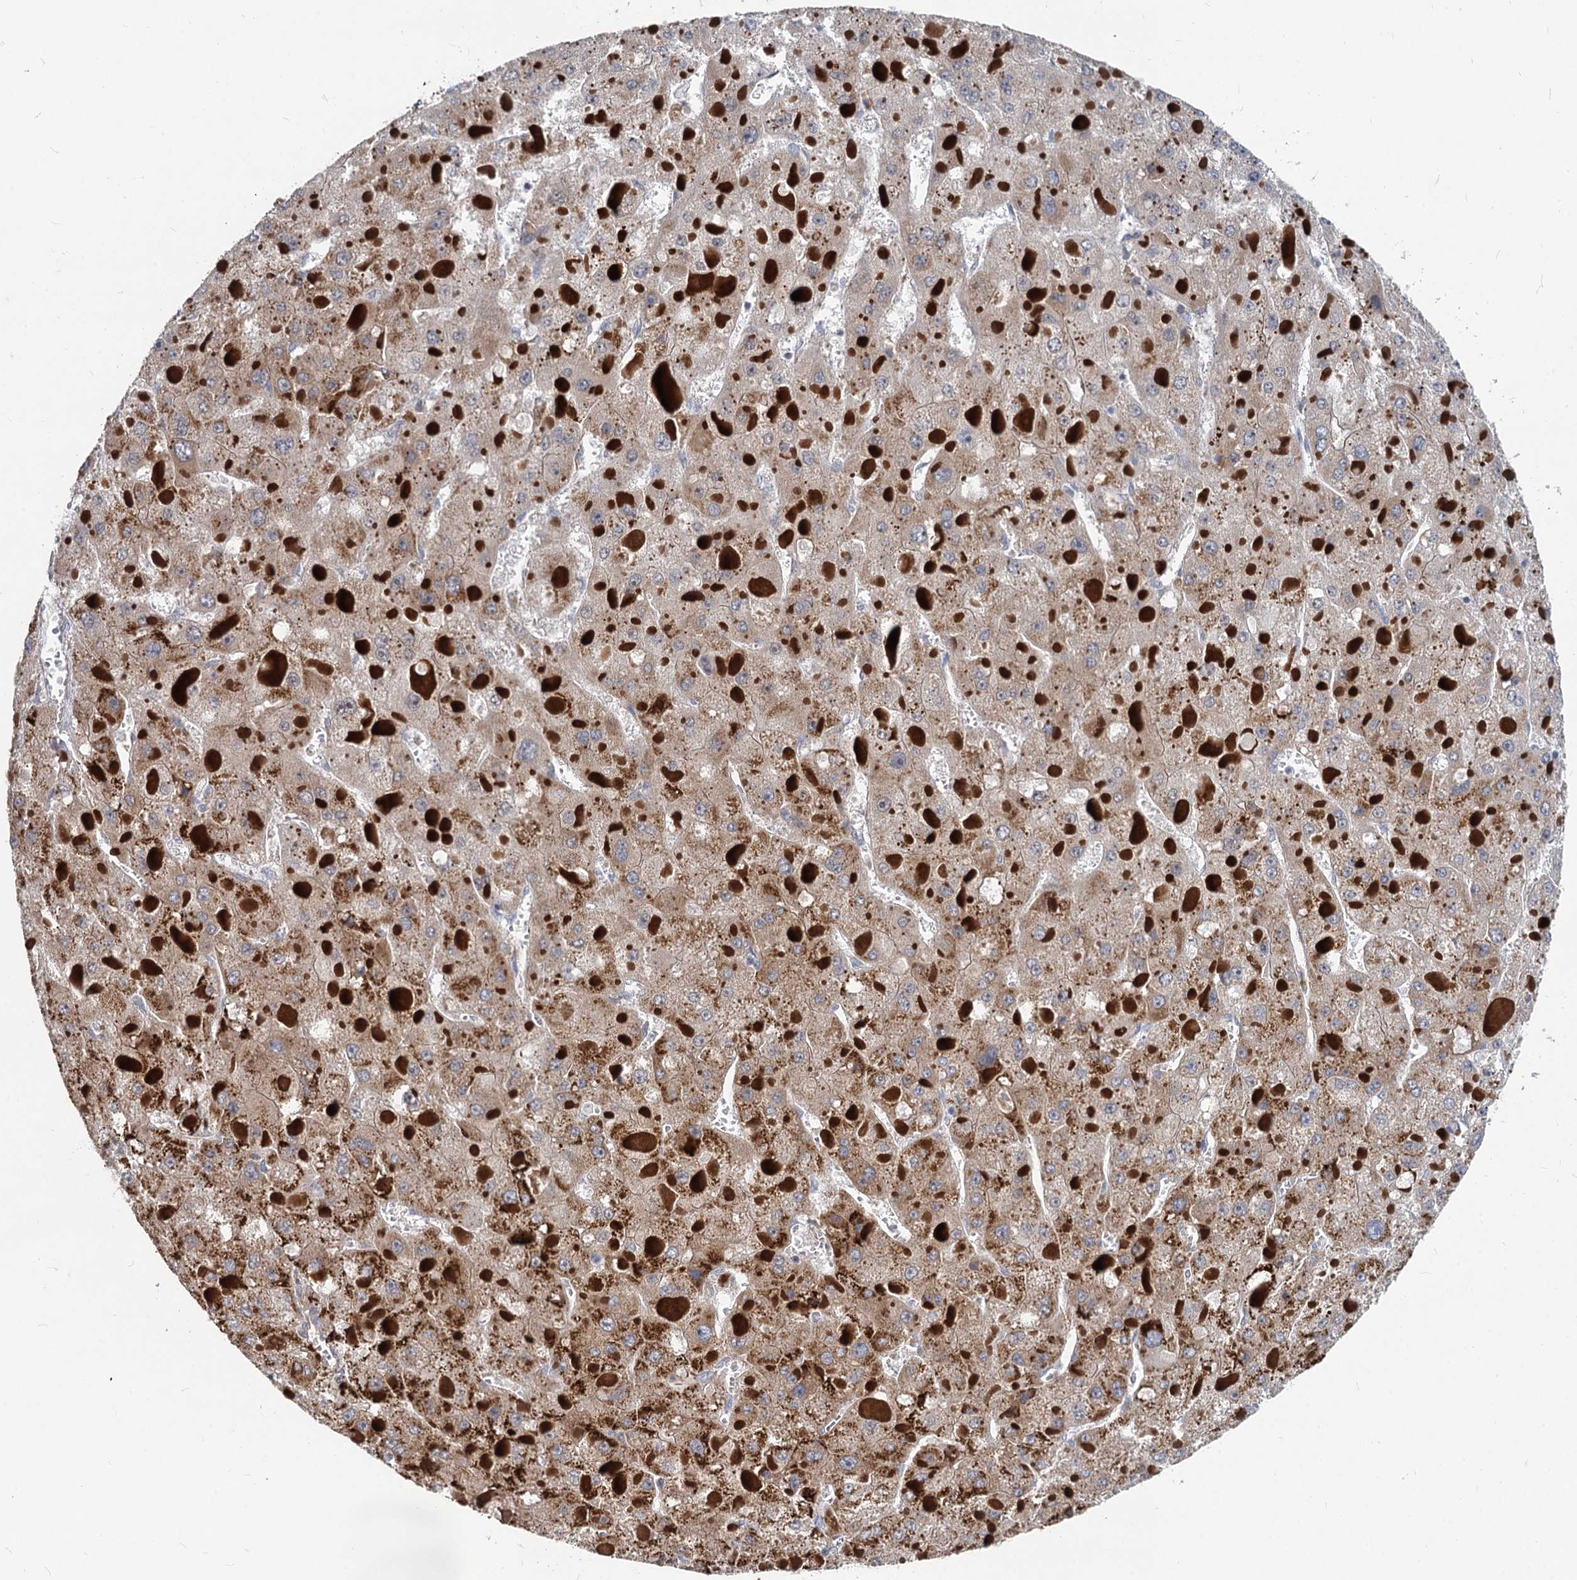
{"staining": {"intensity": "moderate", "quantity": ">75%", "location": "cytoplasmic/membranous"}, "tissue": "liver cancer", "cell_type": "Tumor cells", "image_type": "cancer", "snomed": [{"axis": "morphology", "description": "Carcinoma, Hepatocellular, NOS"}, {"axis": "topography", "description": "Liver"}], "caption": "IHC micrograph of neoplastic tissue: liver cancer (hepatocellular carcinoma) stained using immunohistochemistry displays medium levels of moderate protein expression localized specifically in the cytoplasmic/membranous of tumor cells, appearing as a cytoplasmic/membranous brown color.", "gene": "EIF2B2", "patient": {"sex": "female", "age": 73}}